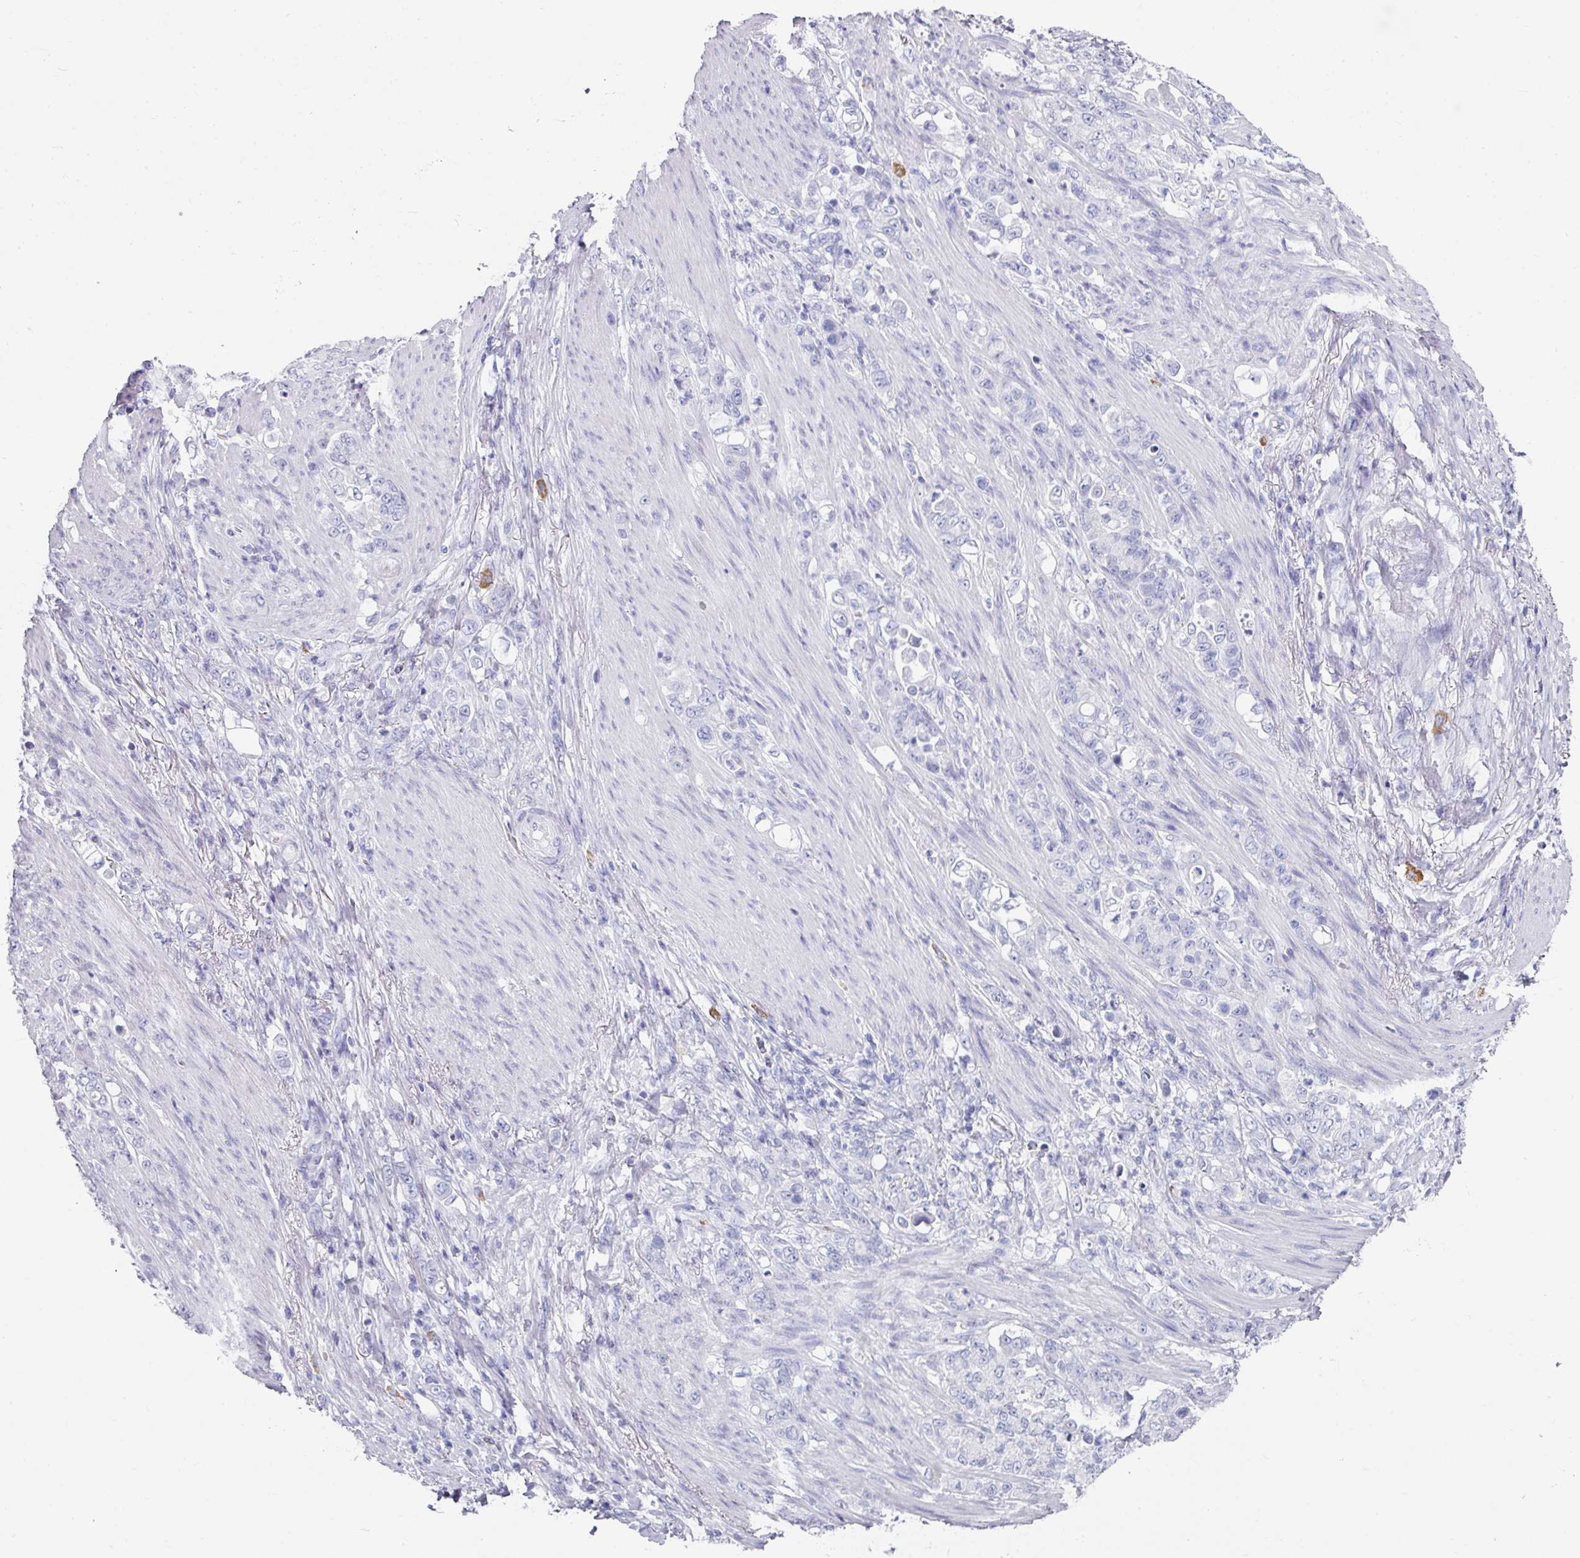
{"staining": {"intensity": "negative", "quantity": "none", "location": "none"}, "tissue": "stomach cancer", "cell_type": "Tumor cells", "image_type": "cancer", "snomed": [{"axis": "morphology", "description": "Adenocarcinoma, NOS"}, {"axis": "topography", "description": "Stomach"}], "caption": "This histopathology image is of stomach cancer stained with IHC to label a protein in brown with the nuclei are counter-stained blue. There is no staining in tumor cells.", "gene": "SETBP1", "patient": {"sex": "female", "age": 79}}